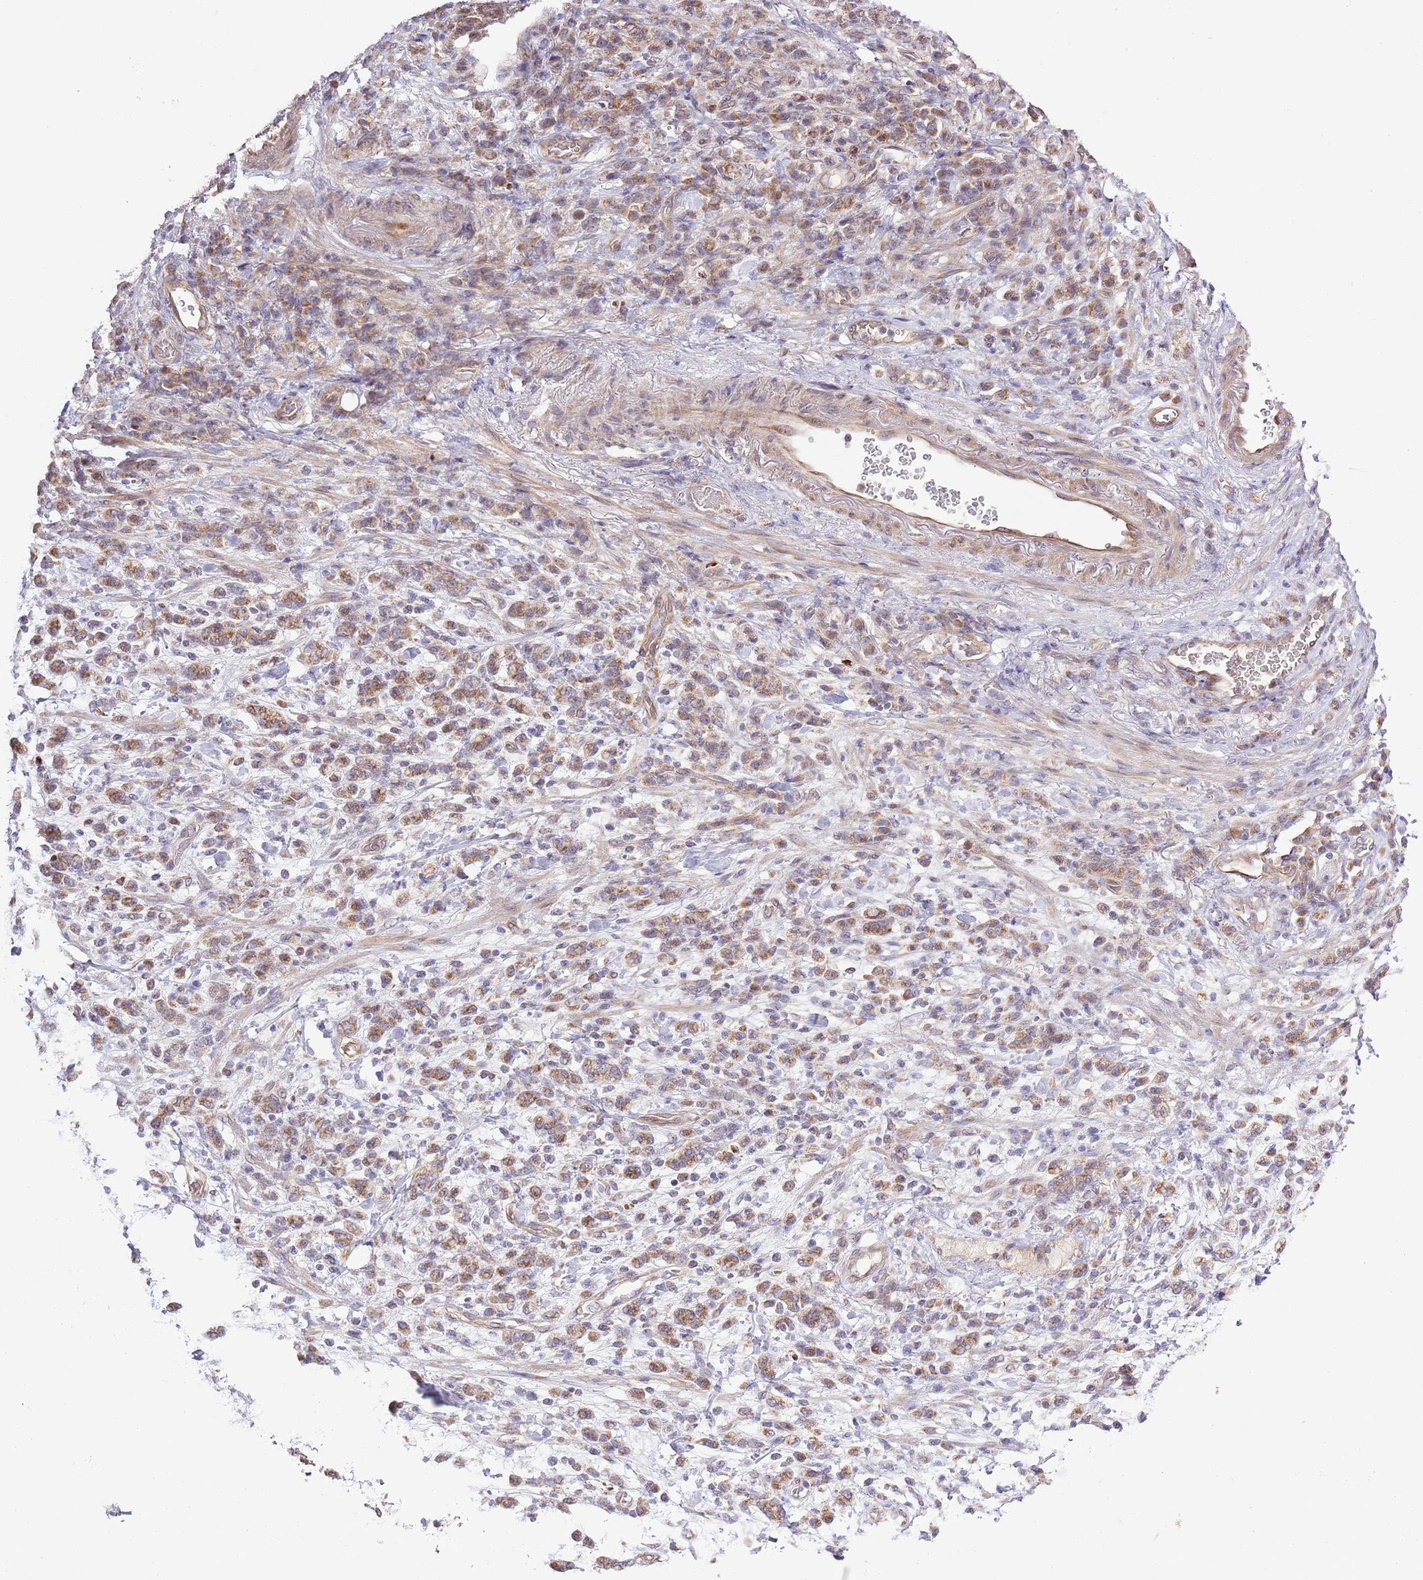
{"staining": {"intensity": "moderate", "quantity": ">75%", "location": "cytoplasmic/membranous"}, "tissue": "stomach cancer", "cell_type": "Tumor cells", "image_type": "cancer", "snomed": [{"axis": "morphology", "description": "Adenocarcinoma, NOS"}, {"axis": "topography", "description": "Stomach"}], "caption": "This is a micrograph of immunohistochemistry staining of stomach adenocarcinoma, which shows moderate positivity in the cytoplasmic/membranous of tumor cells.", "gene": "IVD", "patient": {"sex": "male", "age": 77}}